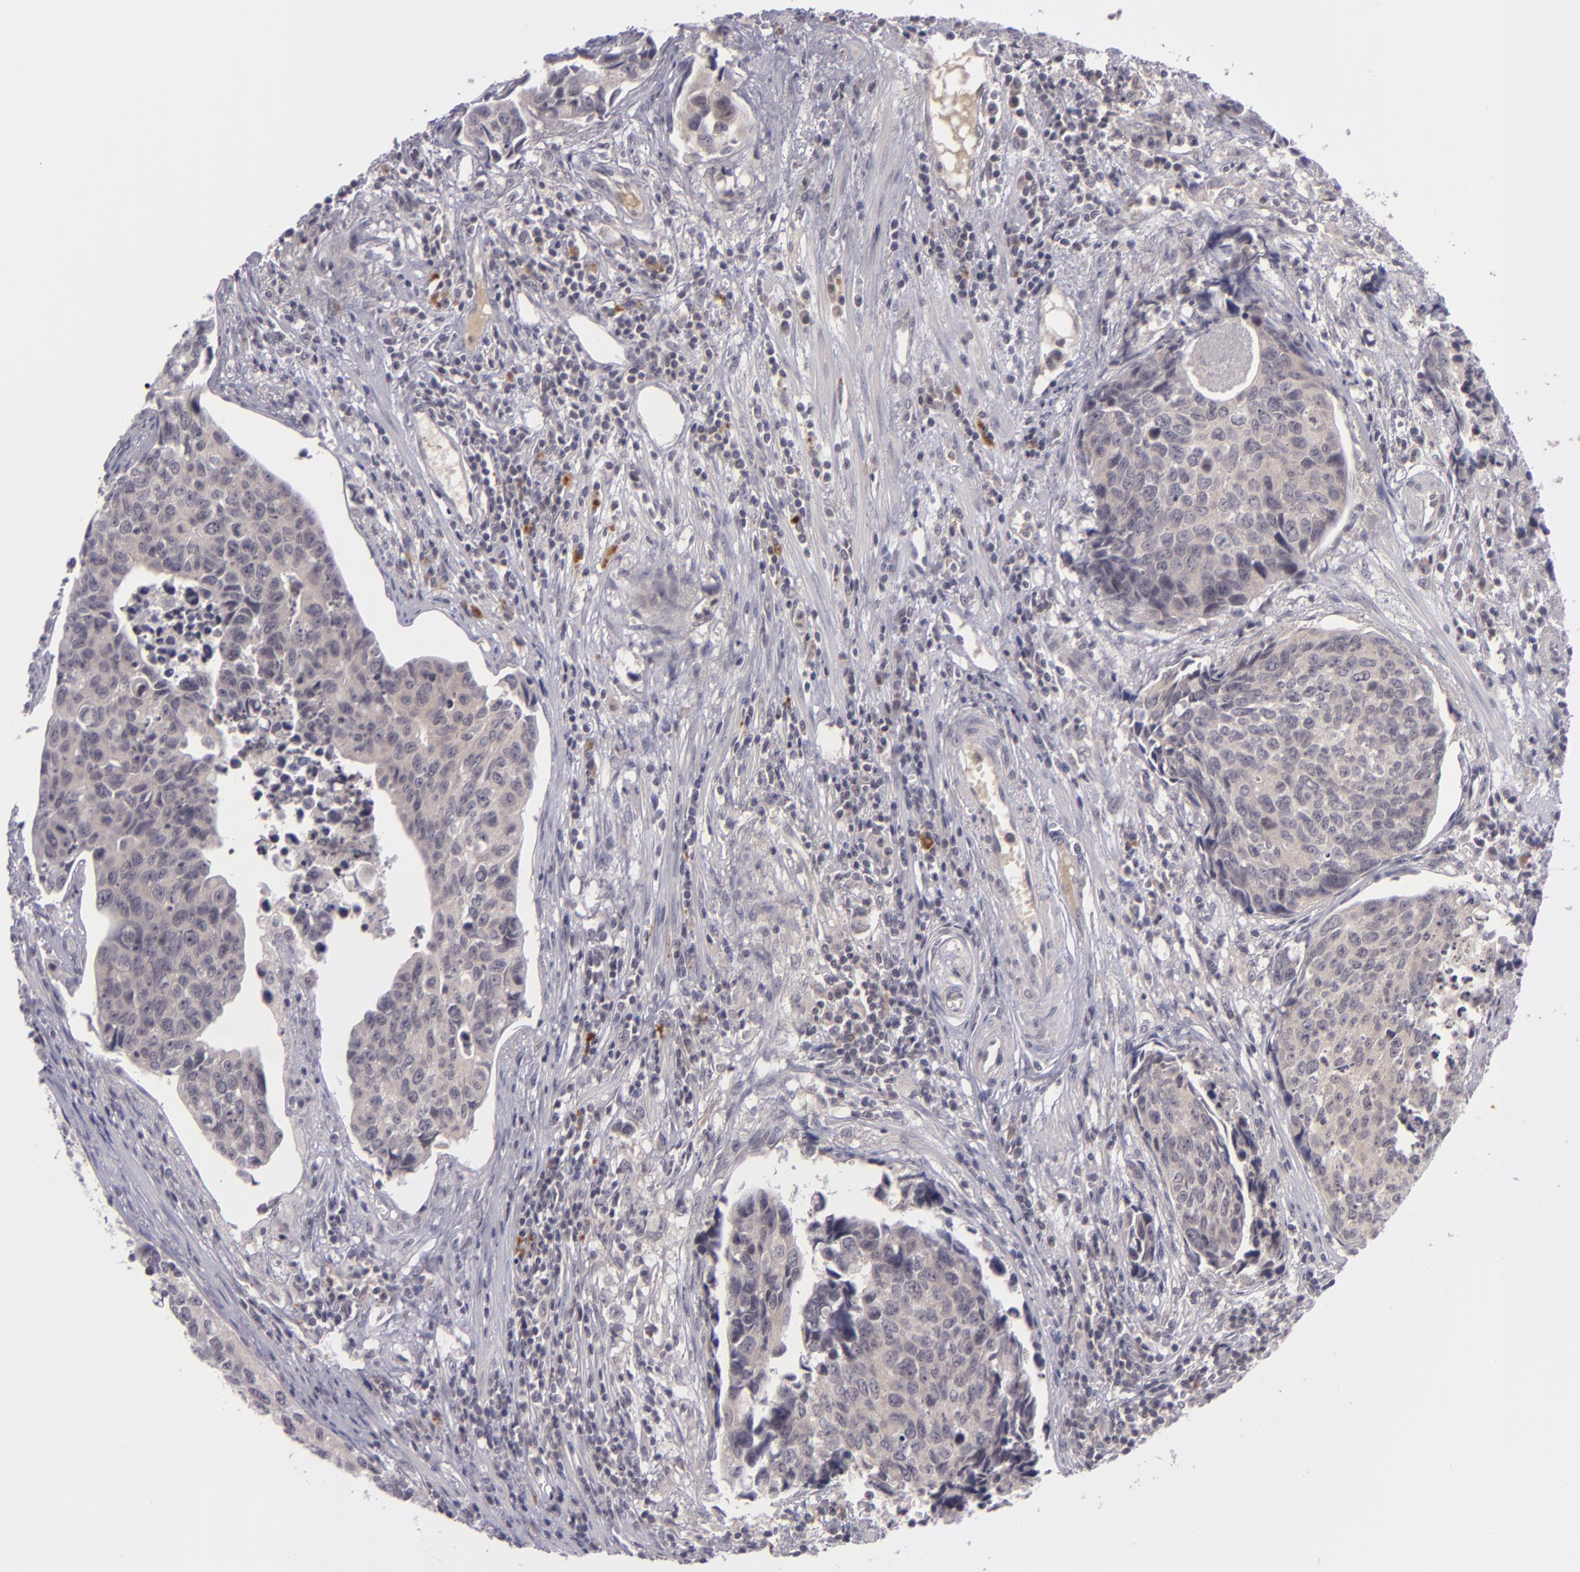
{"staining": {"intensity": "weak", "quantity": "25%-75%", "location": "cytoplasmic/membranous"}, "tissue": "urothelial cancer", "cell_type": "Tumor cells", "image_type": "cancer", "snomed": [{"axis": "morphology", "description": "Urothelial carcinoma, High grade"}, {"axis": "topography", "description": "Urinary bladder"}], "caption": "A brown stain shows weak cytoplasmic/membranous staining of a protein in human urothelial carcinoma (high-grade) tumor cells. (Stains: DAB (3,3'-diaminobenzidine) in brown, nuclei in blue, Microscopy: brightfield microscopy at high magnification).", "gene": "CASP8", "patient": {"sex": "male", "age": 81}}